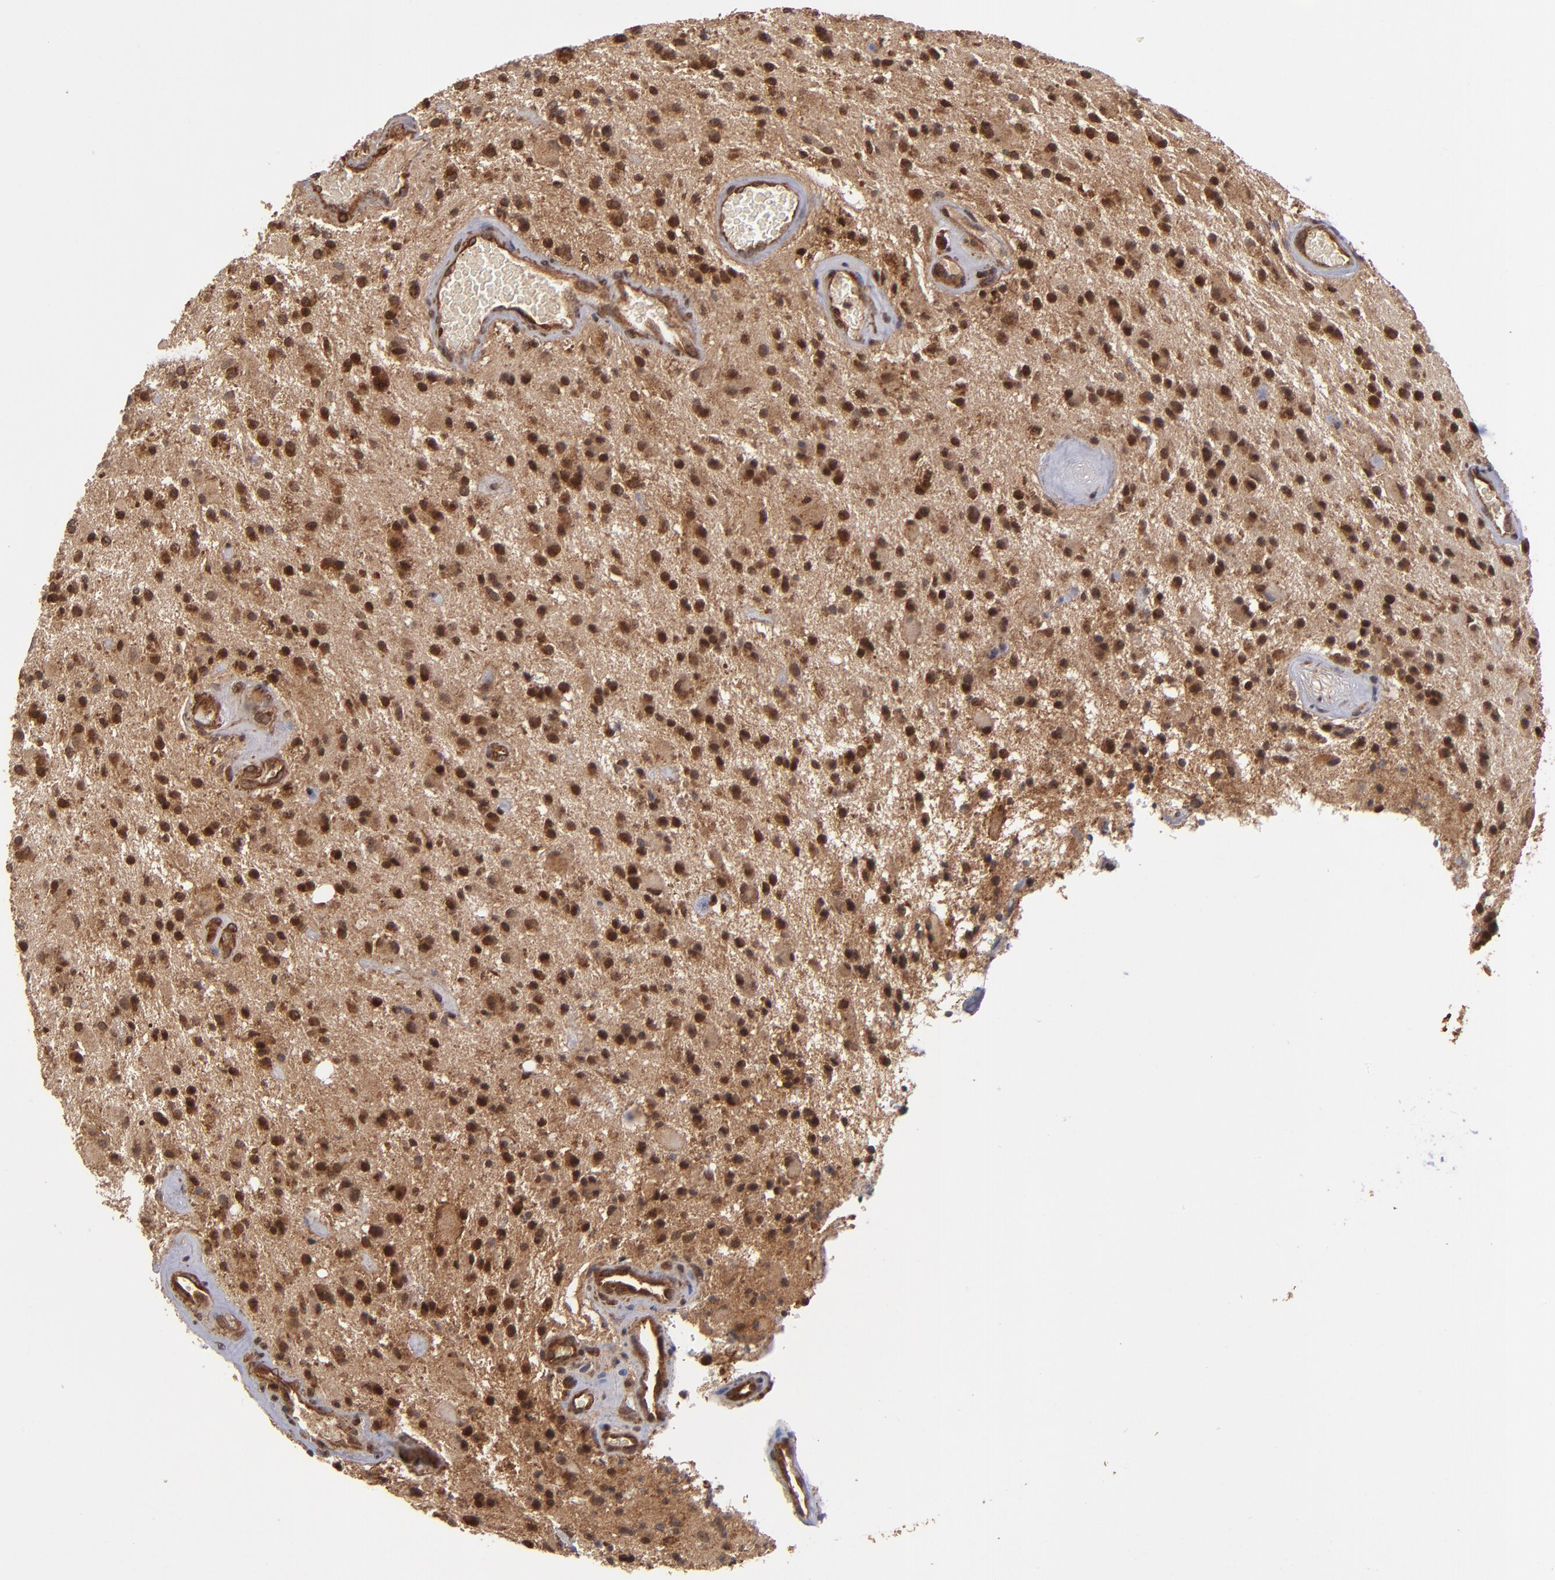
{"staining": {"intensity": "moderate", "quantity": "25%-75%", "location": "cytoplasmic/membranous,nuclear"}, "tissue": "glioma", "cell_type": "Tumor cells", "image_type": "cancer", "snomed": [{"axis": "morphology", "description": "Glioma, malignant, Low grade"}, {"axis": "topography", "description": "Brain"}], "caption": "Immunohistochemical staining of glioma reveals medium levels of moderate cytoplasmic/membranous and nuclear positivity in approximately 25%-75% of tumor cells.", "gene": "BDKRB1", "patient": {"sex": "male", "age": 58}}